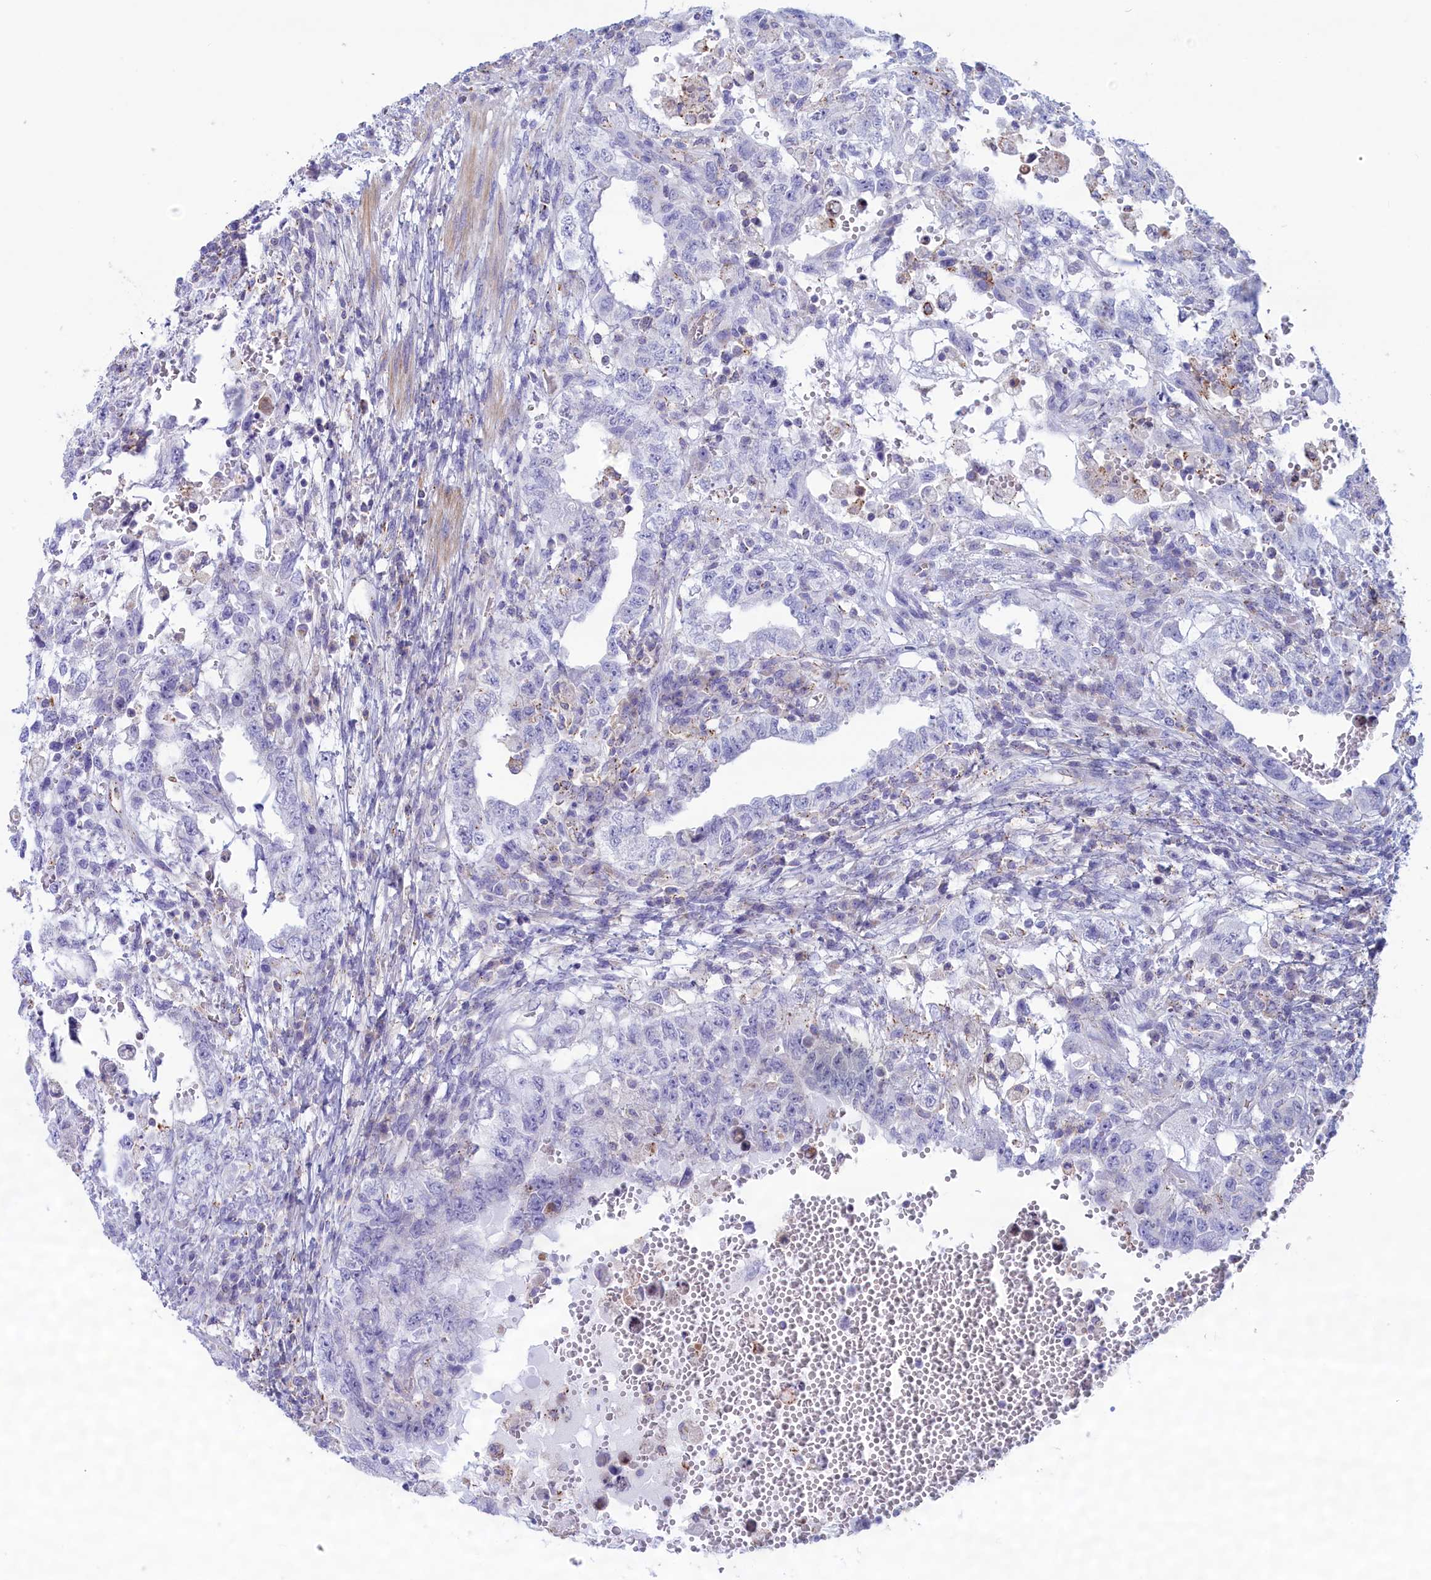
{"staining": {"intensity": "negative", "quantity": "none", "location": "none"}, "tissue": "testis cancer", "cell_type": "Tumor cells", "image_type": "cancer", "snomed": [{"axis": "morphology", "description": "Carcinoma, Embryonal, NOS"}, {"axis": "topography", "description": "Testis"}], "caption": "A high-resolution micrograph shows immunohistochemistry staining of testis cancer, which displays no significant positivity in tumor cells.", "gene": "MPV17L2", "patient": {"sex": "male", "age": 26}}